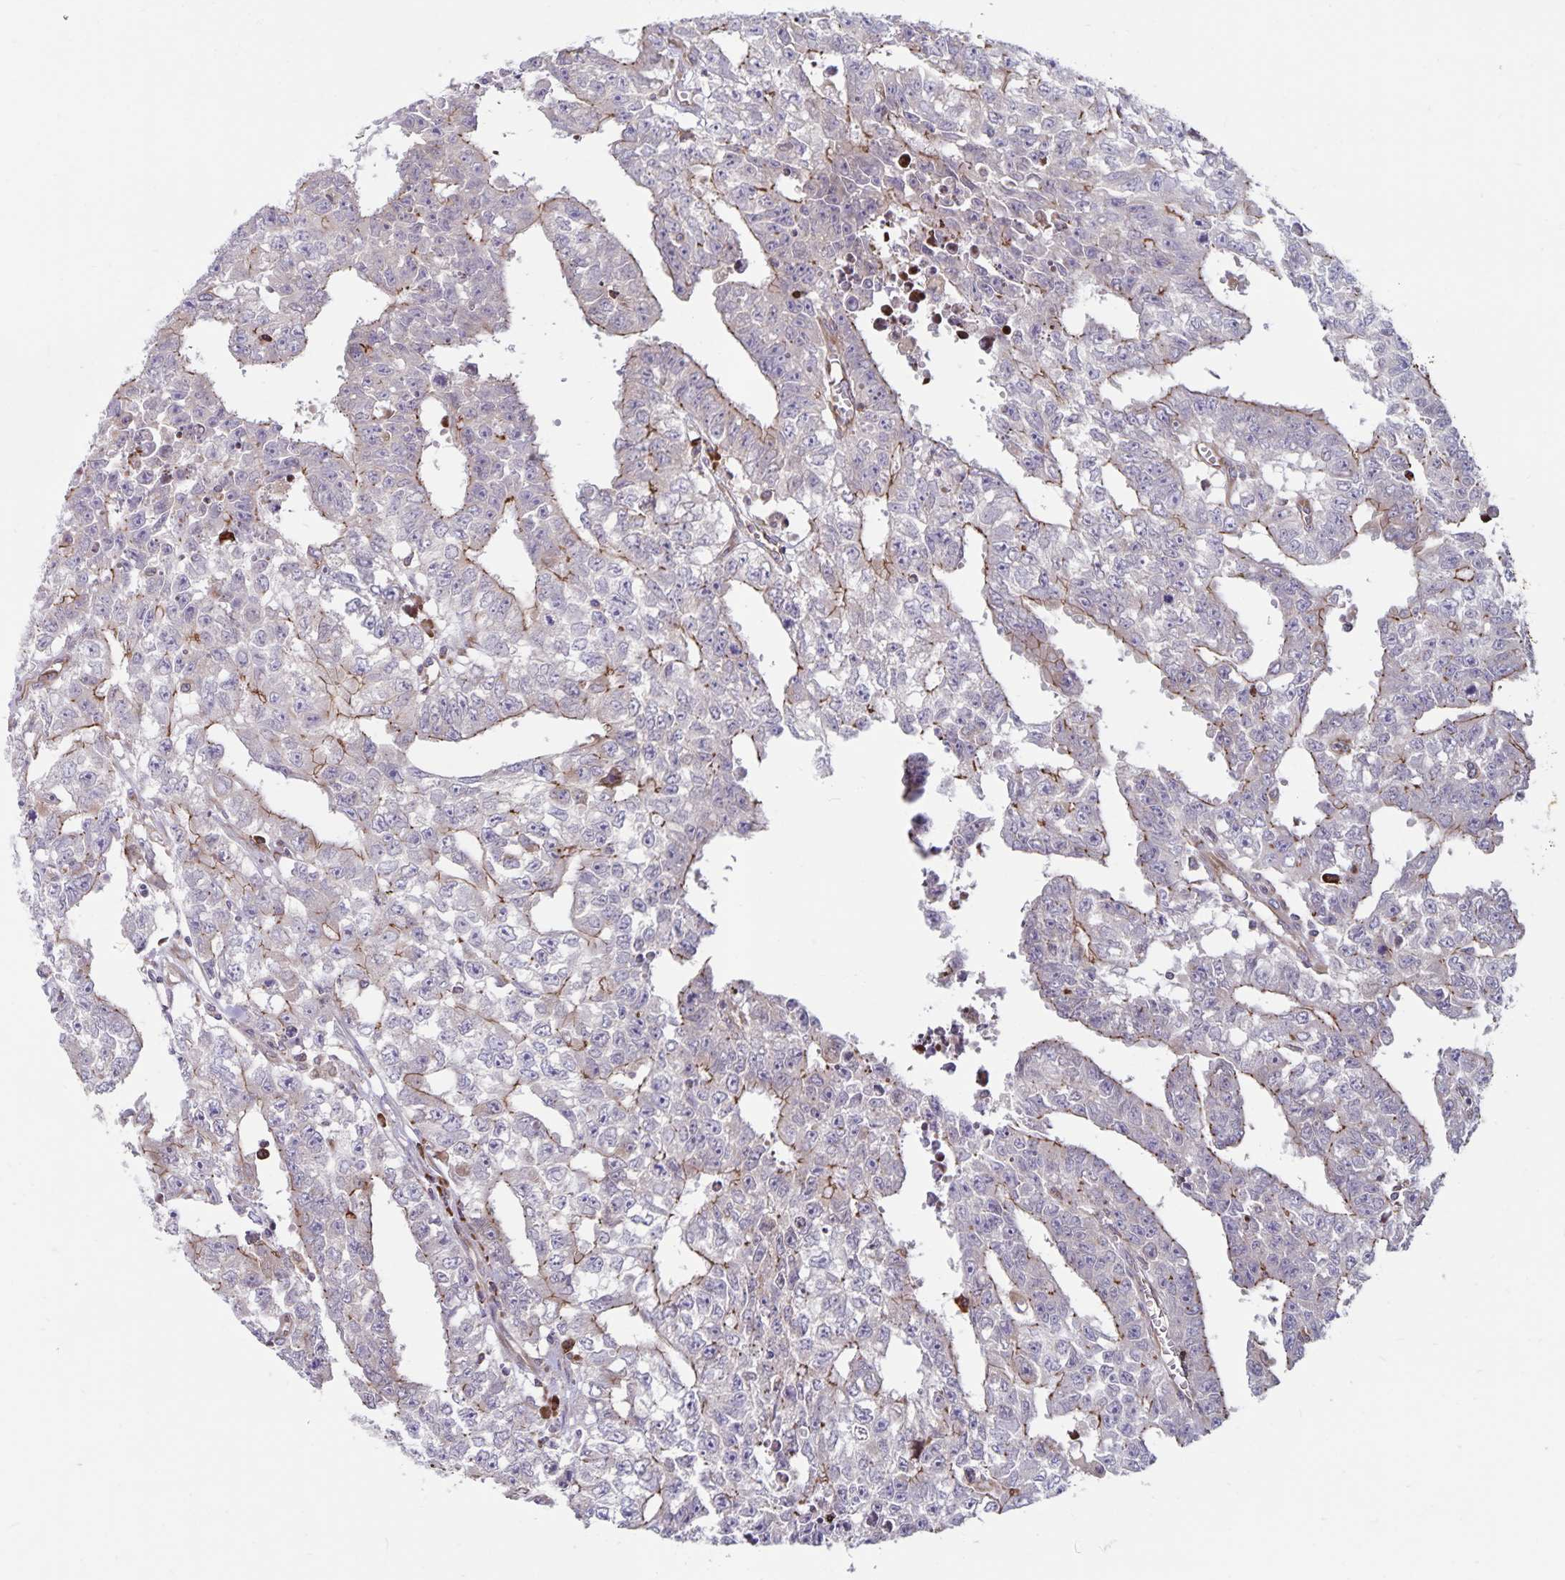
{"staining": {"intensity": "weak", "quantity": "25%-75%", "location": "cytoplasmic/membranous"}, "tissue": "testis cancer", "cell_type": "Tumor cells", "image_type": "cancer", "snomed": [{"axis": "morphology", "description": "Carcinoma, Embryonal, NOS"}, {"axis": "morphology", "description": "Teratoma, malignant, NOS"}, {"axis": "topography", "description": "Testis"}], "caption": "About 25%-75% of tumor cells in human testis cancer demonstrate weak cytoplasmic/membranous protein expression as visualized by brown immunohistochemical staining.", "gene": "SEC62", "patient": {"sex": "male", "age": 24}}